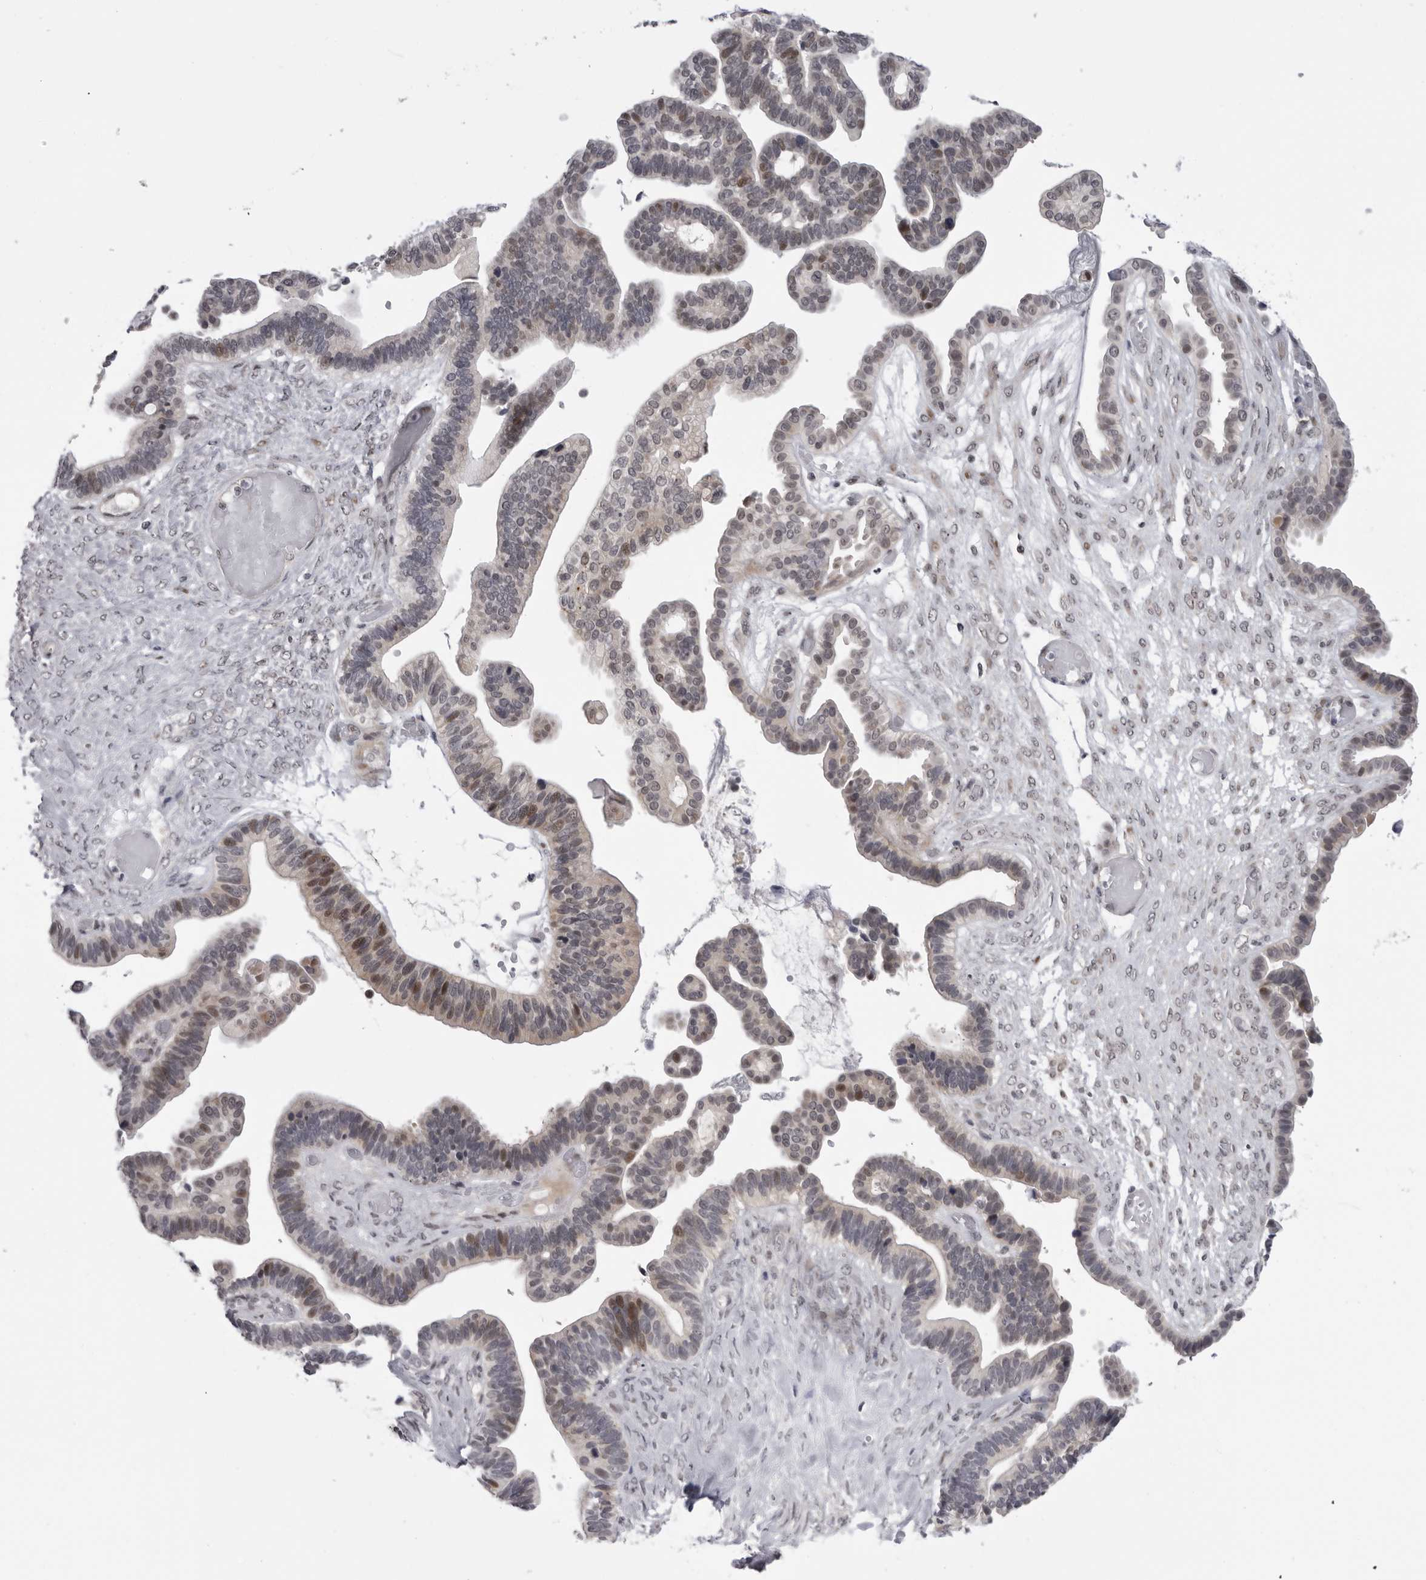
{"staining": {"intensity": "moderate", "quantity": "<25%", "location": "cytoplasmic/membranous,nuclear"}, "tissue": "ovarian cancer", "cell_type": "Tumor cells", "image_type": "cancer", "snomed": [{"axis": "morphology", "description": "Cystadenocarcinoma, serous, NOS"}, {"axis": "topography", "description": "Ovary"}], "caption": "Moderate cytoplasmic/membranous and nuclear staining is seen in about <25% of tumor cells in serous cystadenocarcinoma (ovarian).", "gene": "ALPK2", "patient": {"sex": "female", "age": 56}}